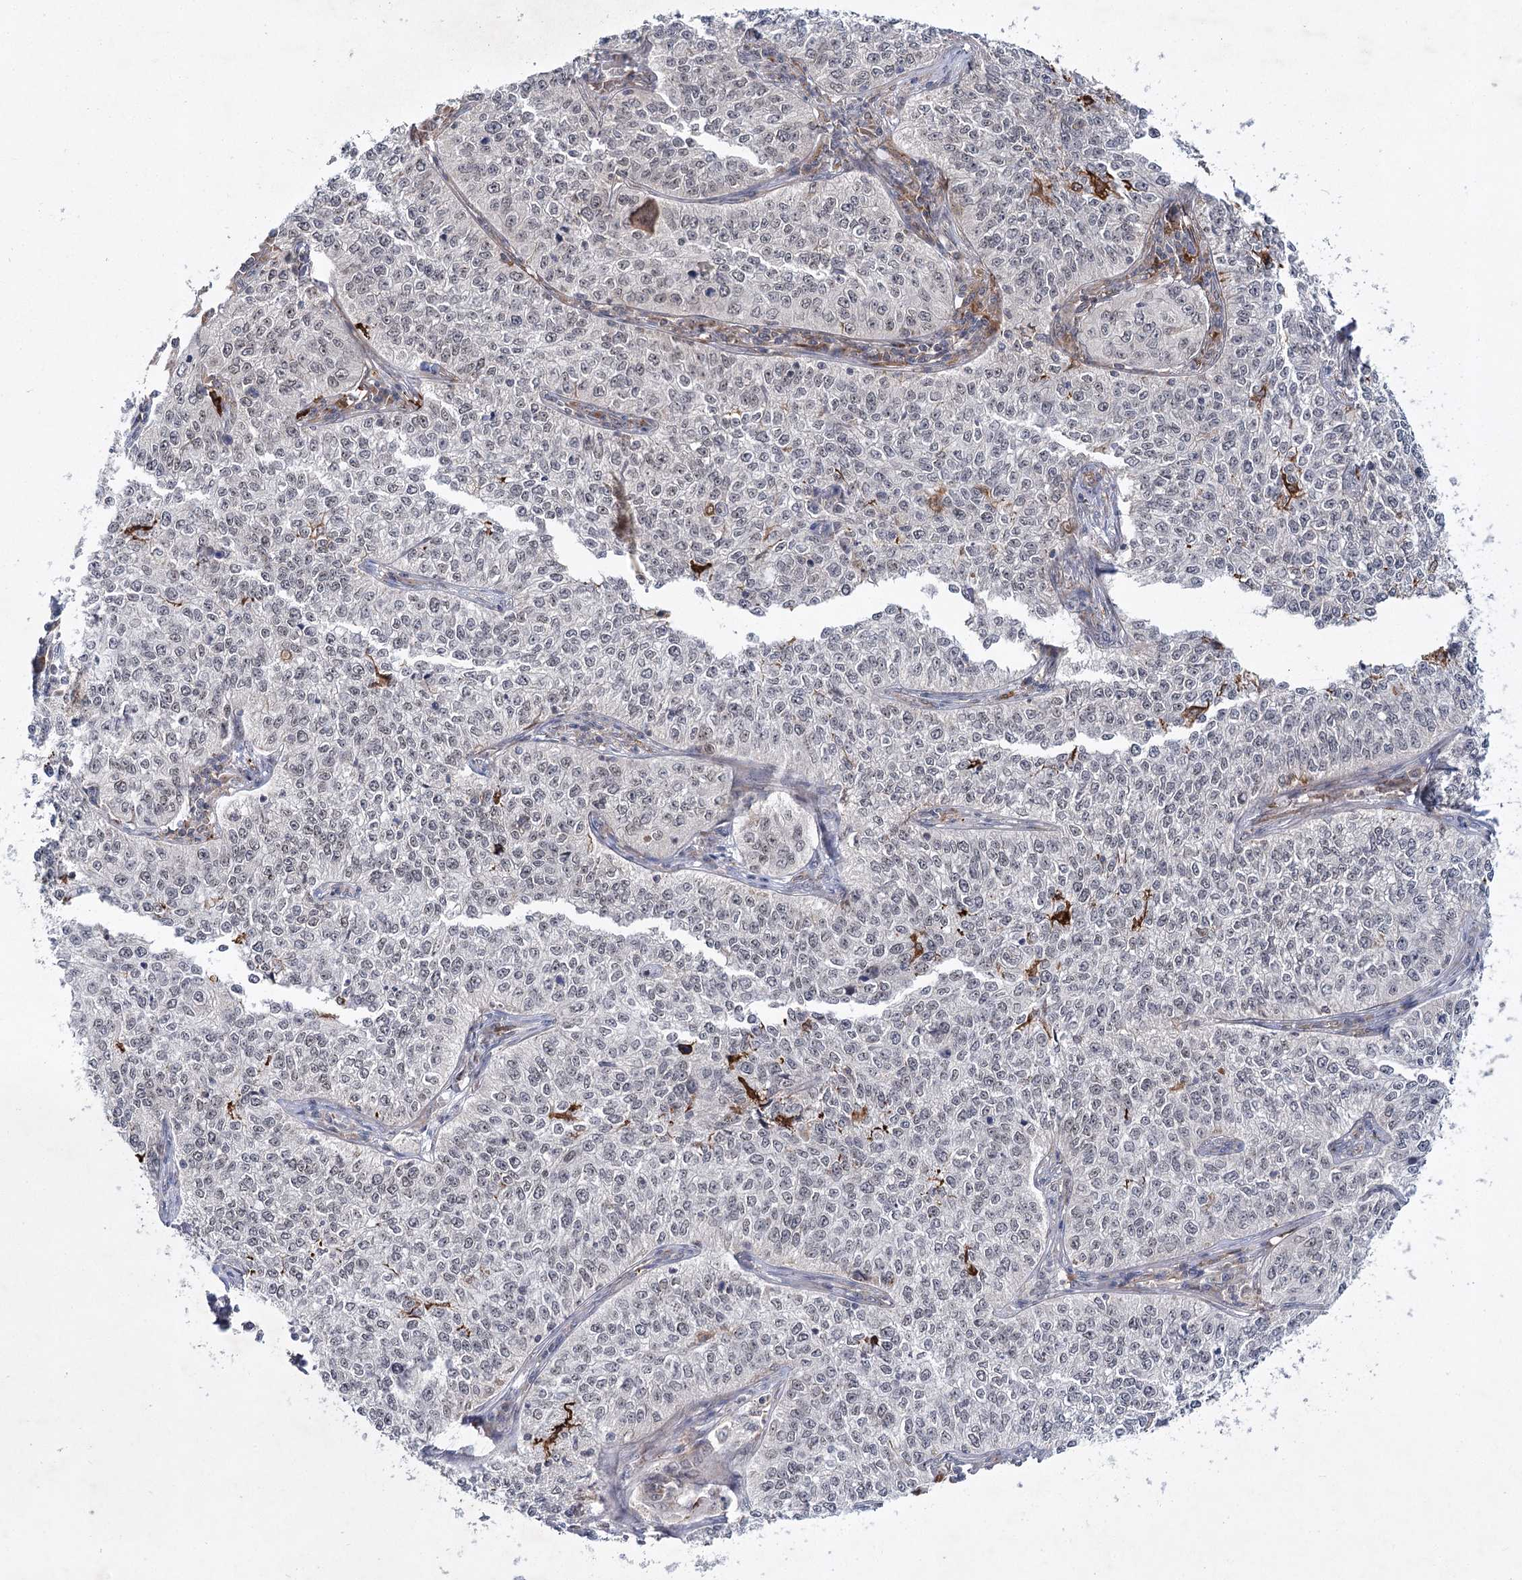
{"staining": {"intensity": "negative", "quantity": "none", "location": "none"}, "tissue": "cervical cancer", "cell_type": "Tumor cells", "image_type": "cancer", "snomed": [{"axis": "morphology", "description": "Squamous cell carcinoma, NOS"}, {"axis": "topography", "description": "Cervix"}], "caption": "Squamous cell carcinoma (cervical) was stained to show a protein in brown. There is no significant staining in tumor cells.", "gene": "DPEP2", "patient": {"sex": "female", "age": 35}}